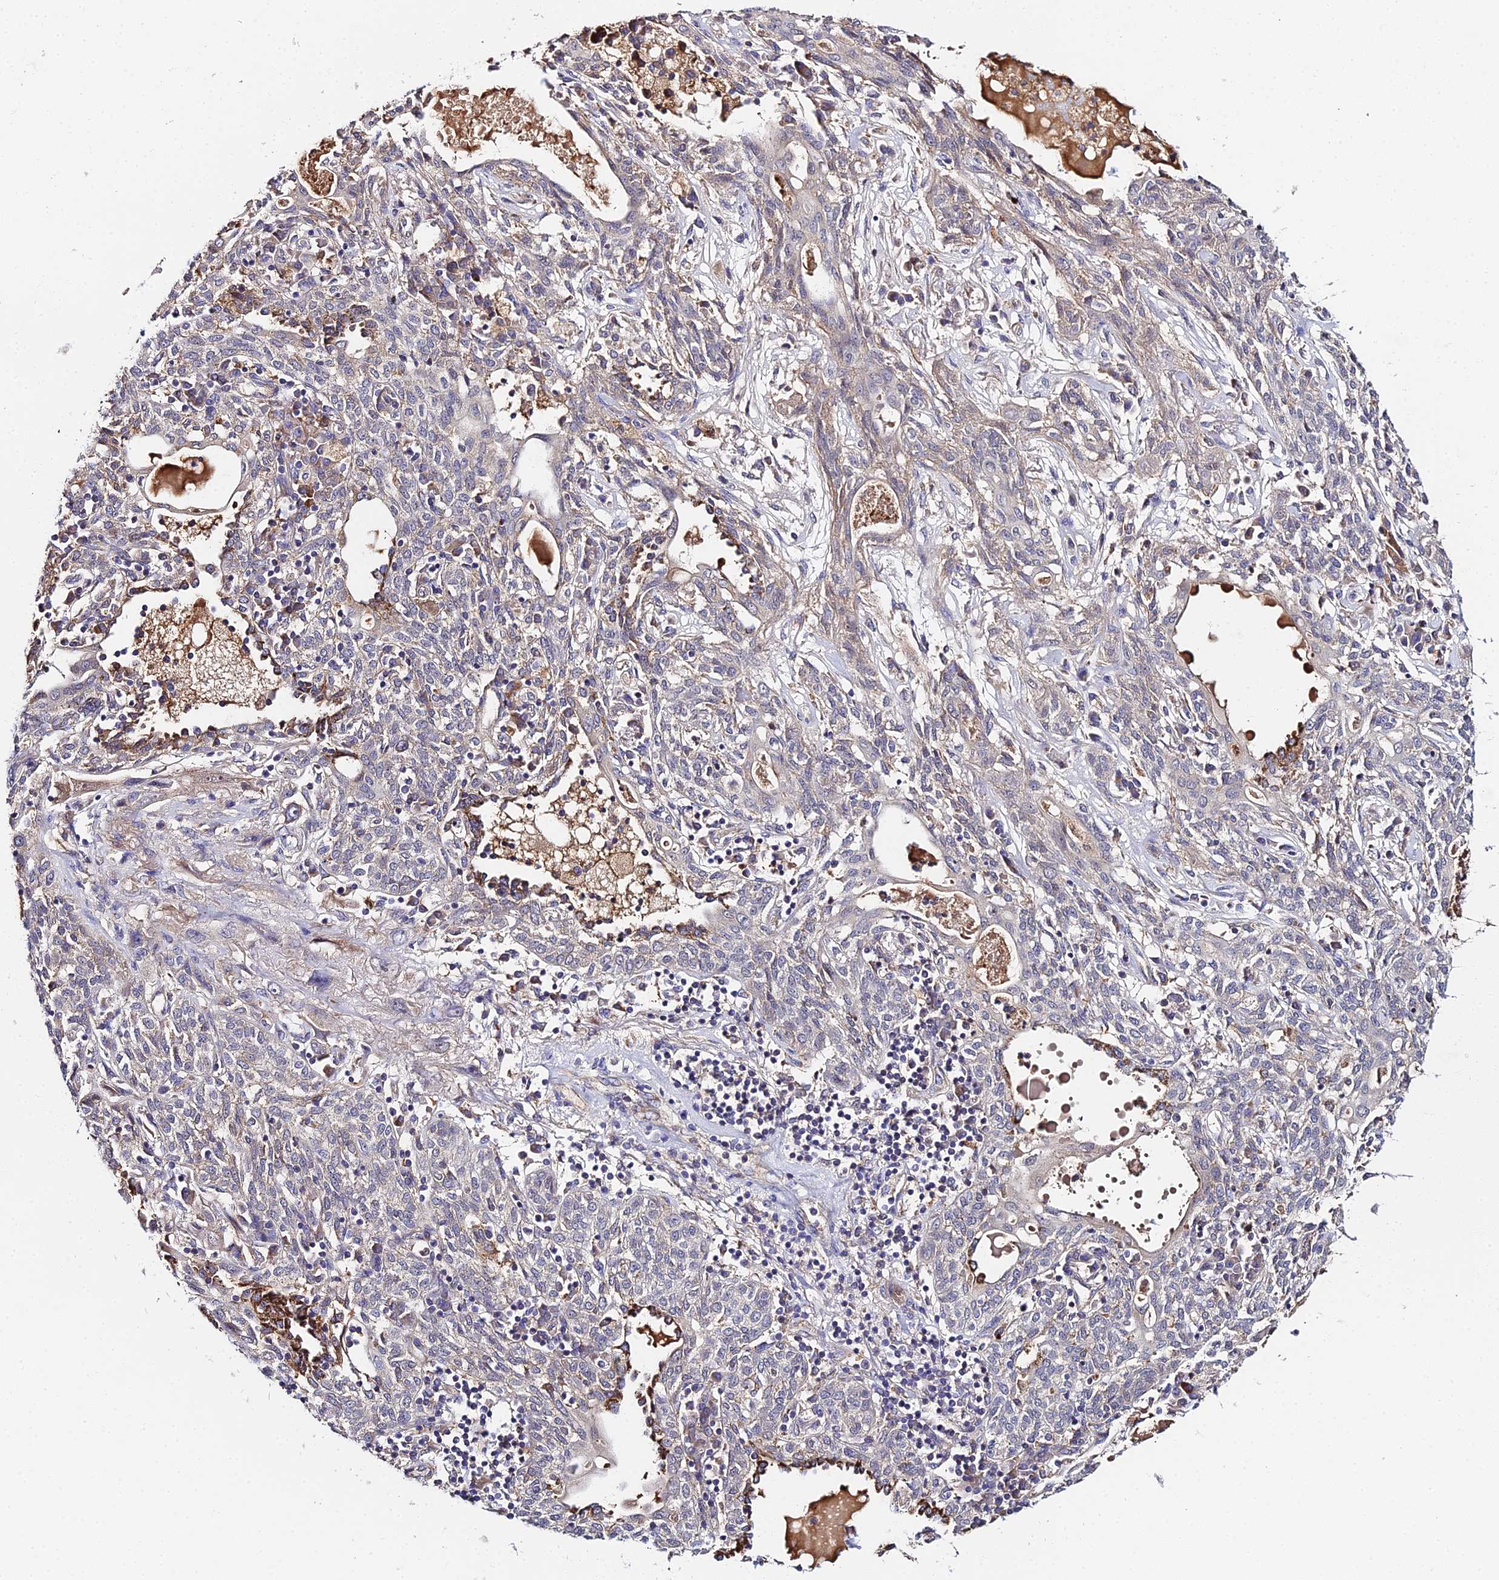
{"staining": {"intensity": "negative", "quantity": "none", "location": "none"}, "tissue": "lung cancer", "cell_type": "Tumor cells", "image_type": "cancer", "snomed": [{"axis": "morphology", "description": "Squamous cell carcinoma, NOS"}, {"axis": "topography", "description": "Lung"}], "caption": "Tumor cells show no significant positivity in lung squamous cell carcinoma.", "gene": "ZBED8", "patient": {"sex": "female", "age": 70}}